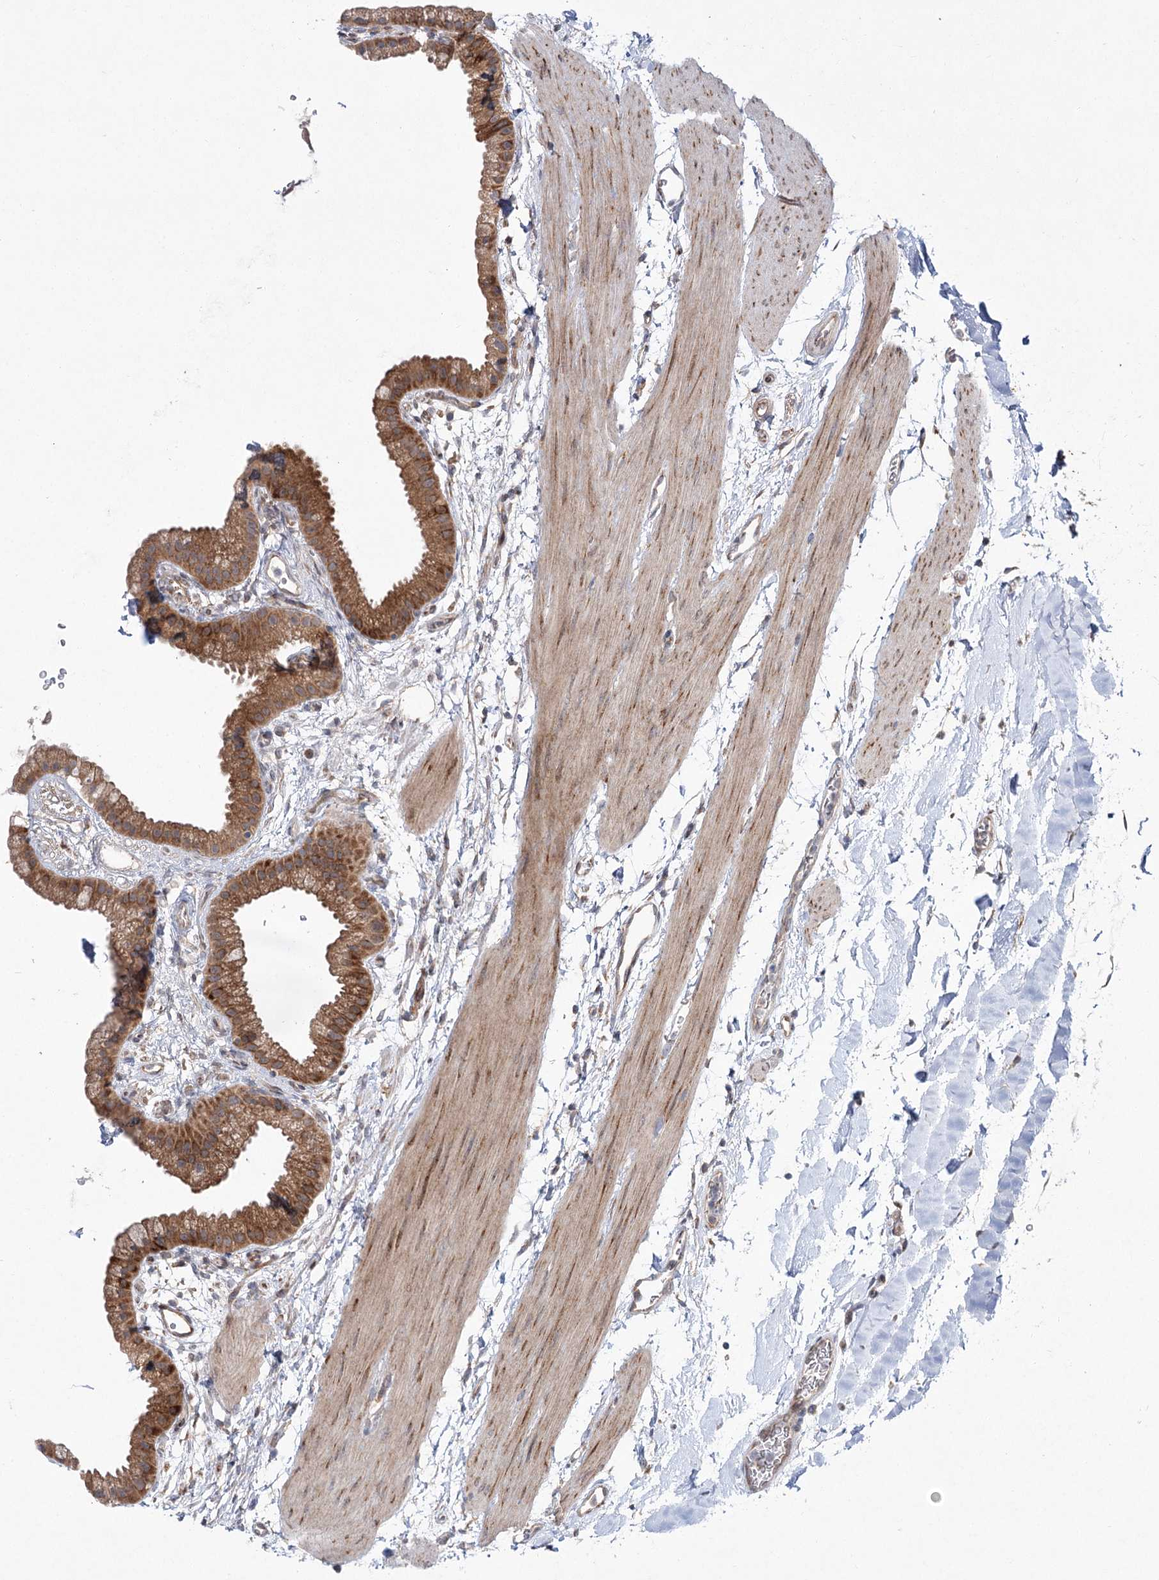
{"staining": {"intensity": "moderate", "quantity": ">75%", "location": "cytoplasmic/membranous"}, "tissue": "gallbladder", "cell_type": "Glandular cells", "image_type": "normal", "snomed": [{"axis": "morphology", "description": "Normal tissue, NOS"}, {"axis": "topography", "description": "Gallbladder"}], "caption": "The histopathology image demonstrates a brown stain indicating the presence of a protein in the cytoplasmic/membranous of glandular cells in gallbladder.", "gene": "VWA2", "patient": {"sex": "female", "age": 64}}